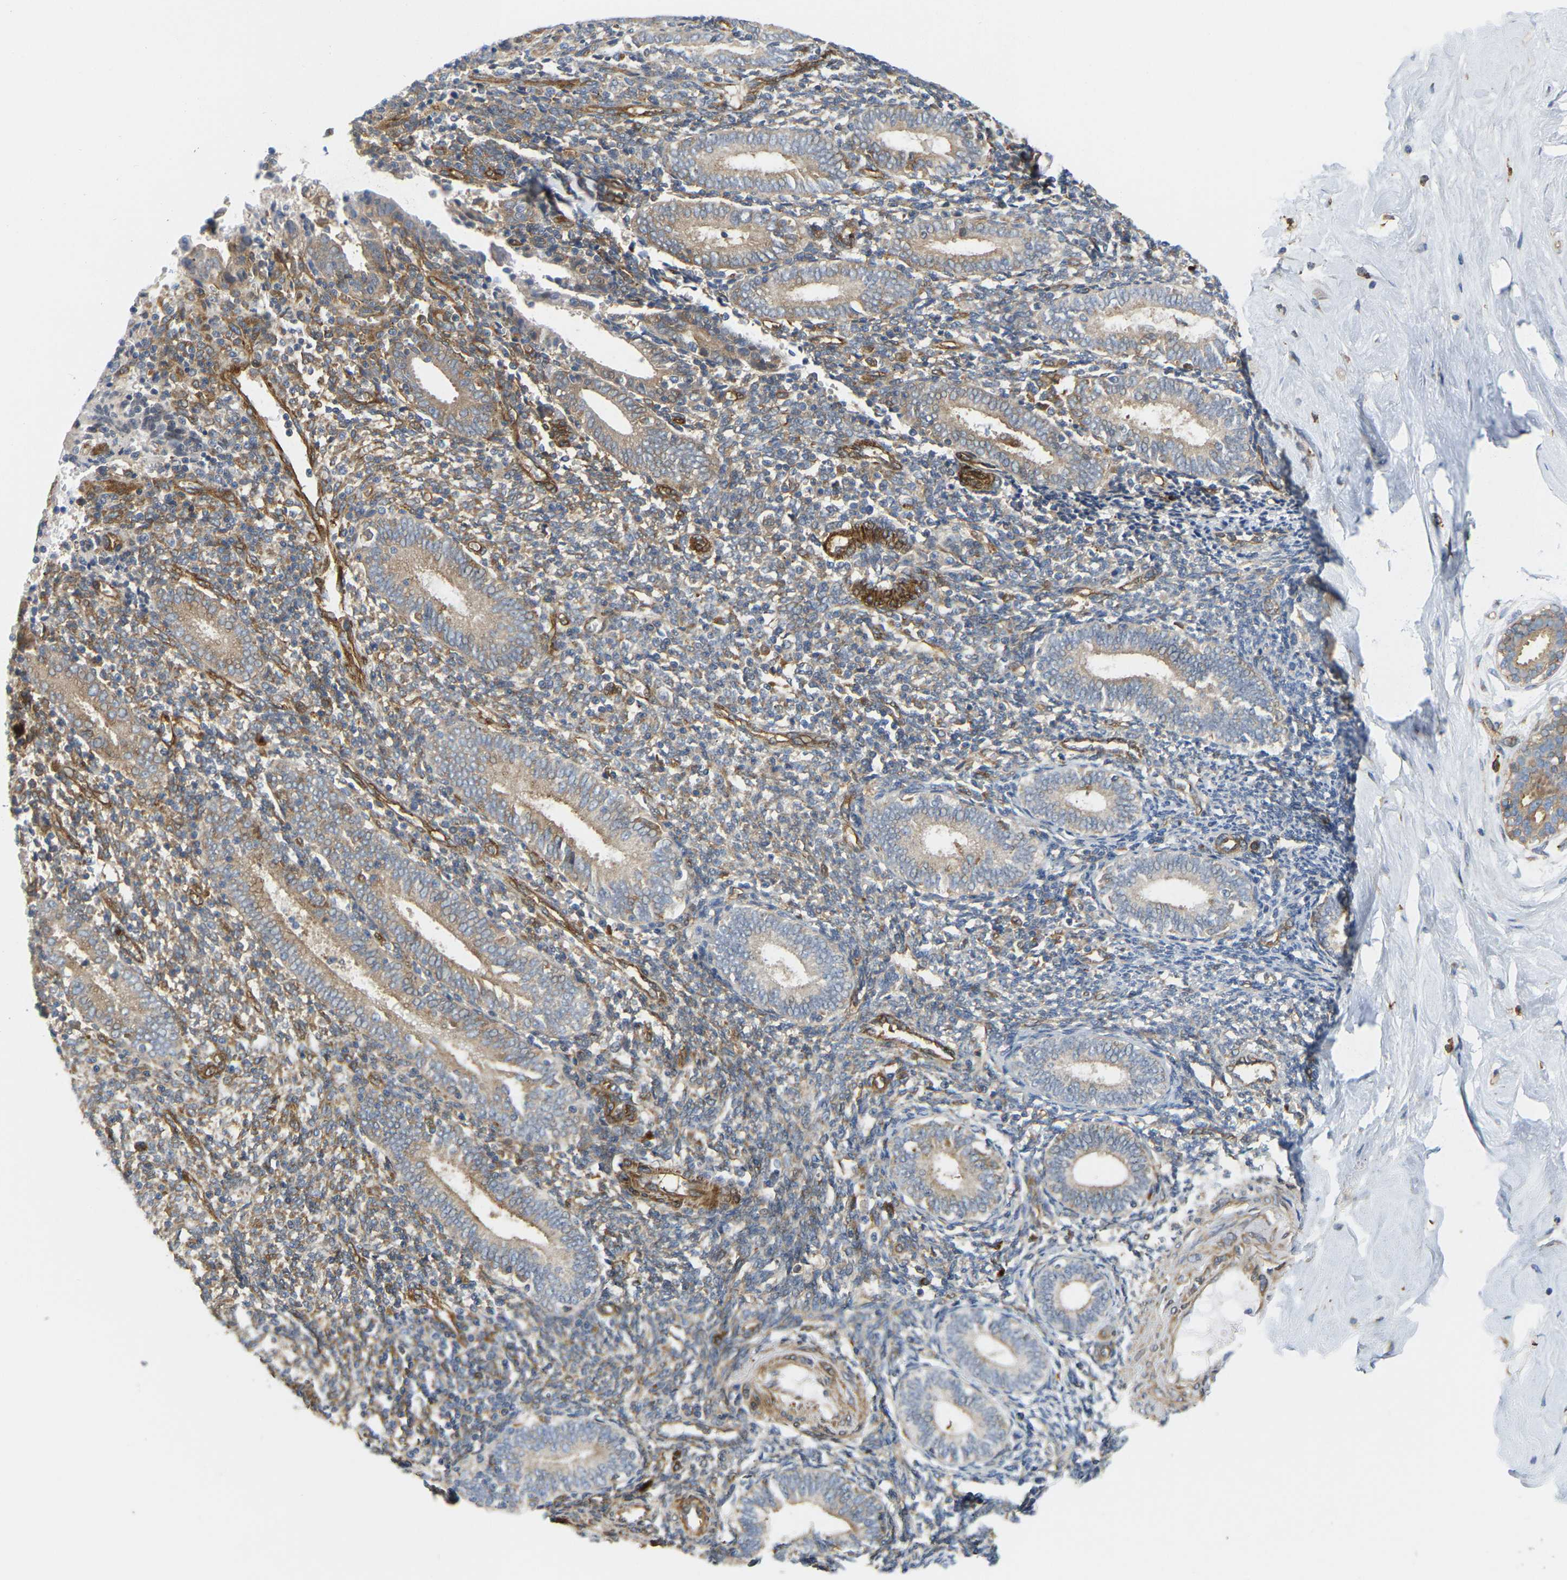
{"staining": {"intensity": "moderate", "quantity": "25%-75%", "location": "cytoplasmic/membranous"}, "tissue": "endometrium", "cell_type": "Cells in endometrial stroma", "image_type": "normal", "snomed": [{"axis": "morphology", "description": "Normal tissue, NOS"}, {"axis": "topography", "description": "Endometrium"}], "caption": "Approximately 25%-75% of cells in endometrial stroma in normal human endometrium show moderate cytoplasmic/membranous protein staining as visualized by brown immunohistochemical staining.", "gene": "PICALM", "patient": {"sex": "female", "age": 41}}